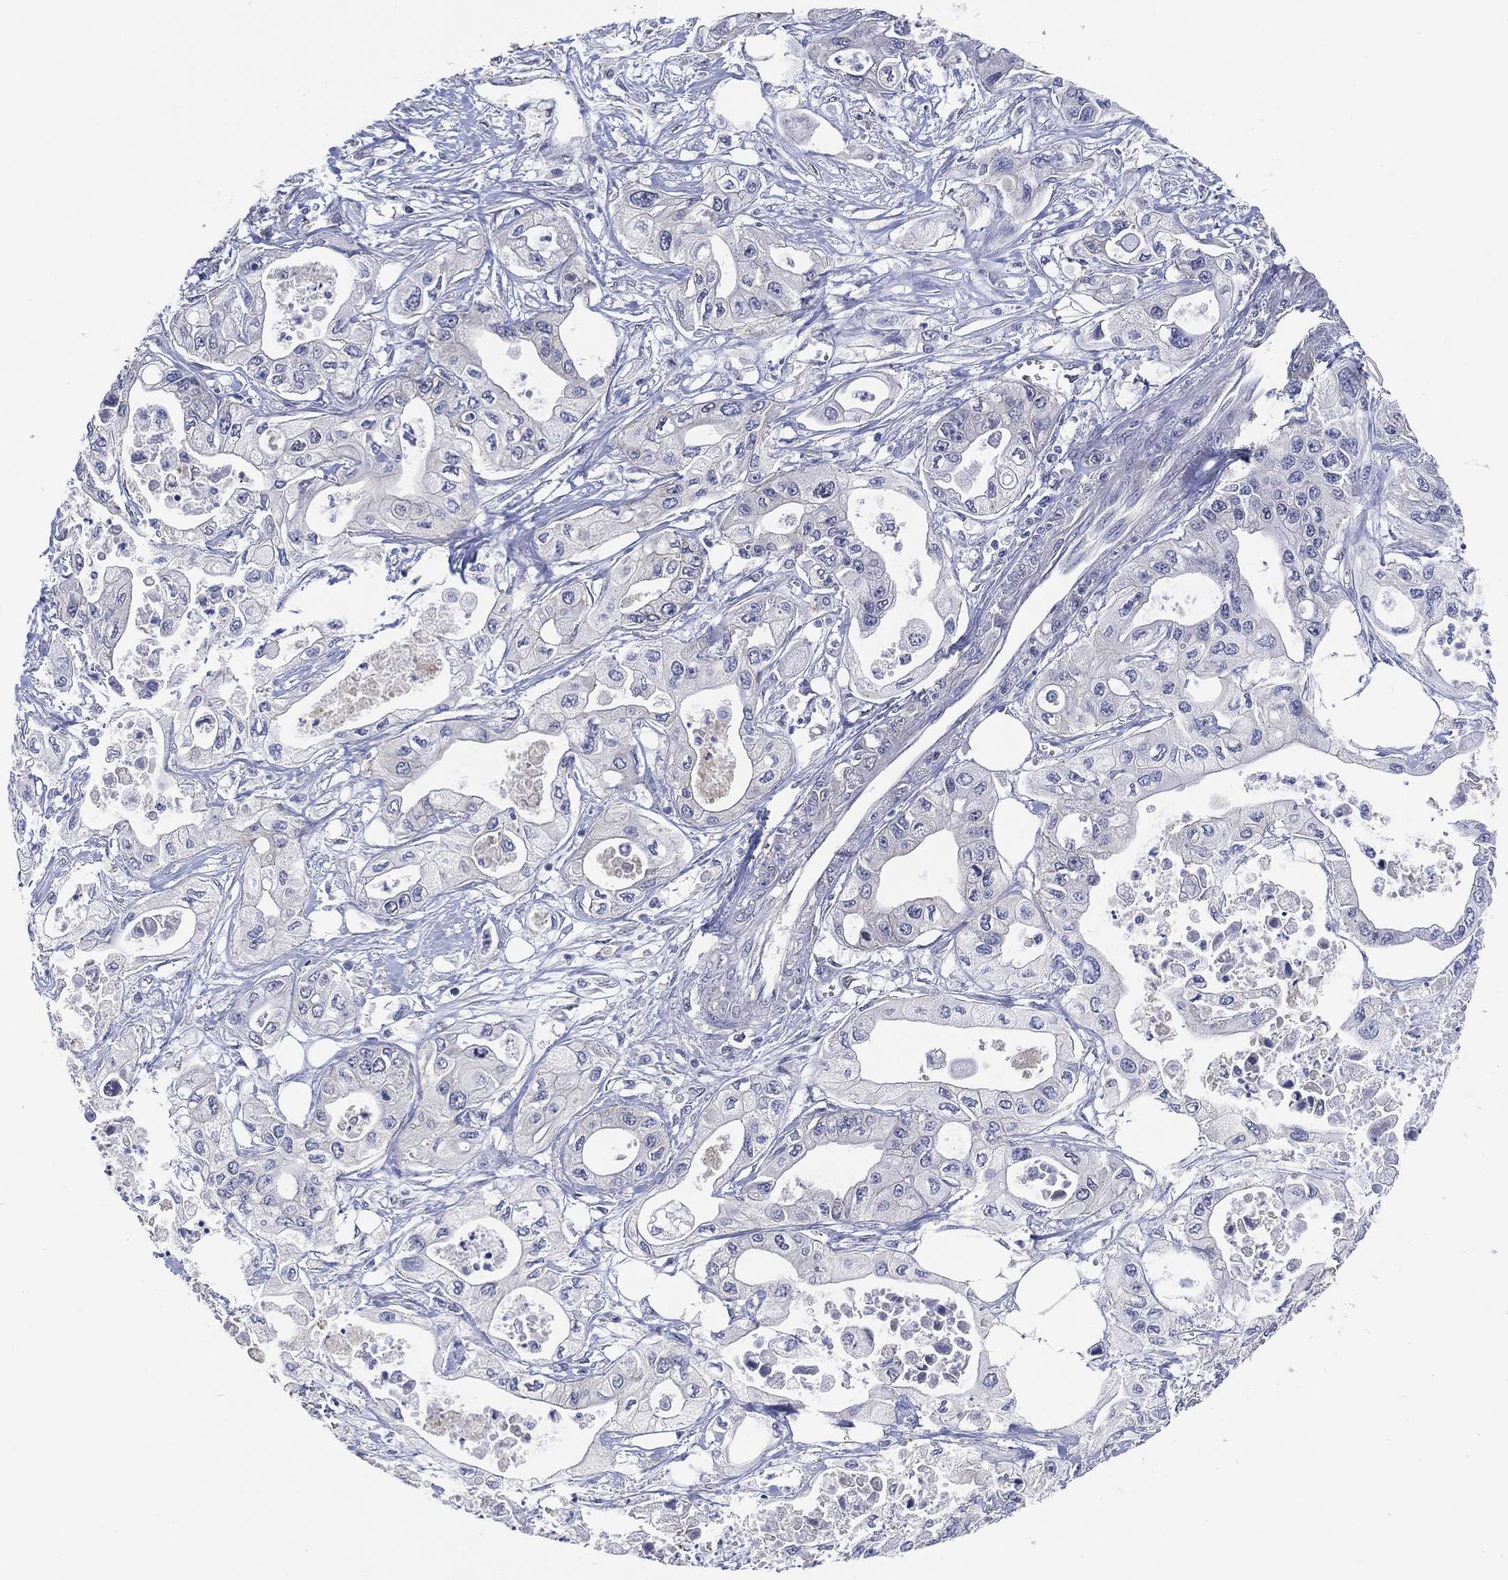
{"staining": {"intensity": "negative", "quantity": "none", "location": "none"}, "tissue": "pancreatic cancer", "cell_type": "Tumor cells", "image_type": "cancer", "snomed": [{"axis": "morphology", "description": "Adenocarcinoma, NOS"}, {"axis": "topography", "description": "Pancreas"}], "caption": "This is an IHC histopathology image of human pancreatic cancer. There is no staining in tumor cells.", "gene": "KLK5", "patient": {"sex": "male", "age": 70}}